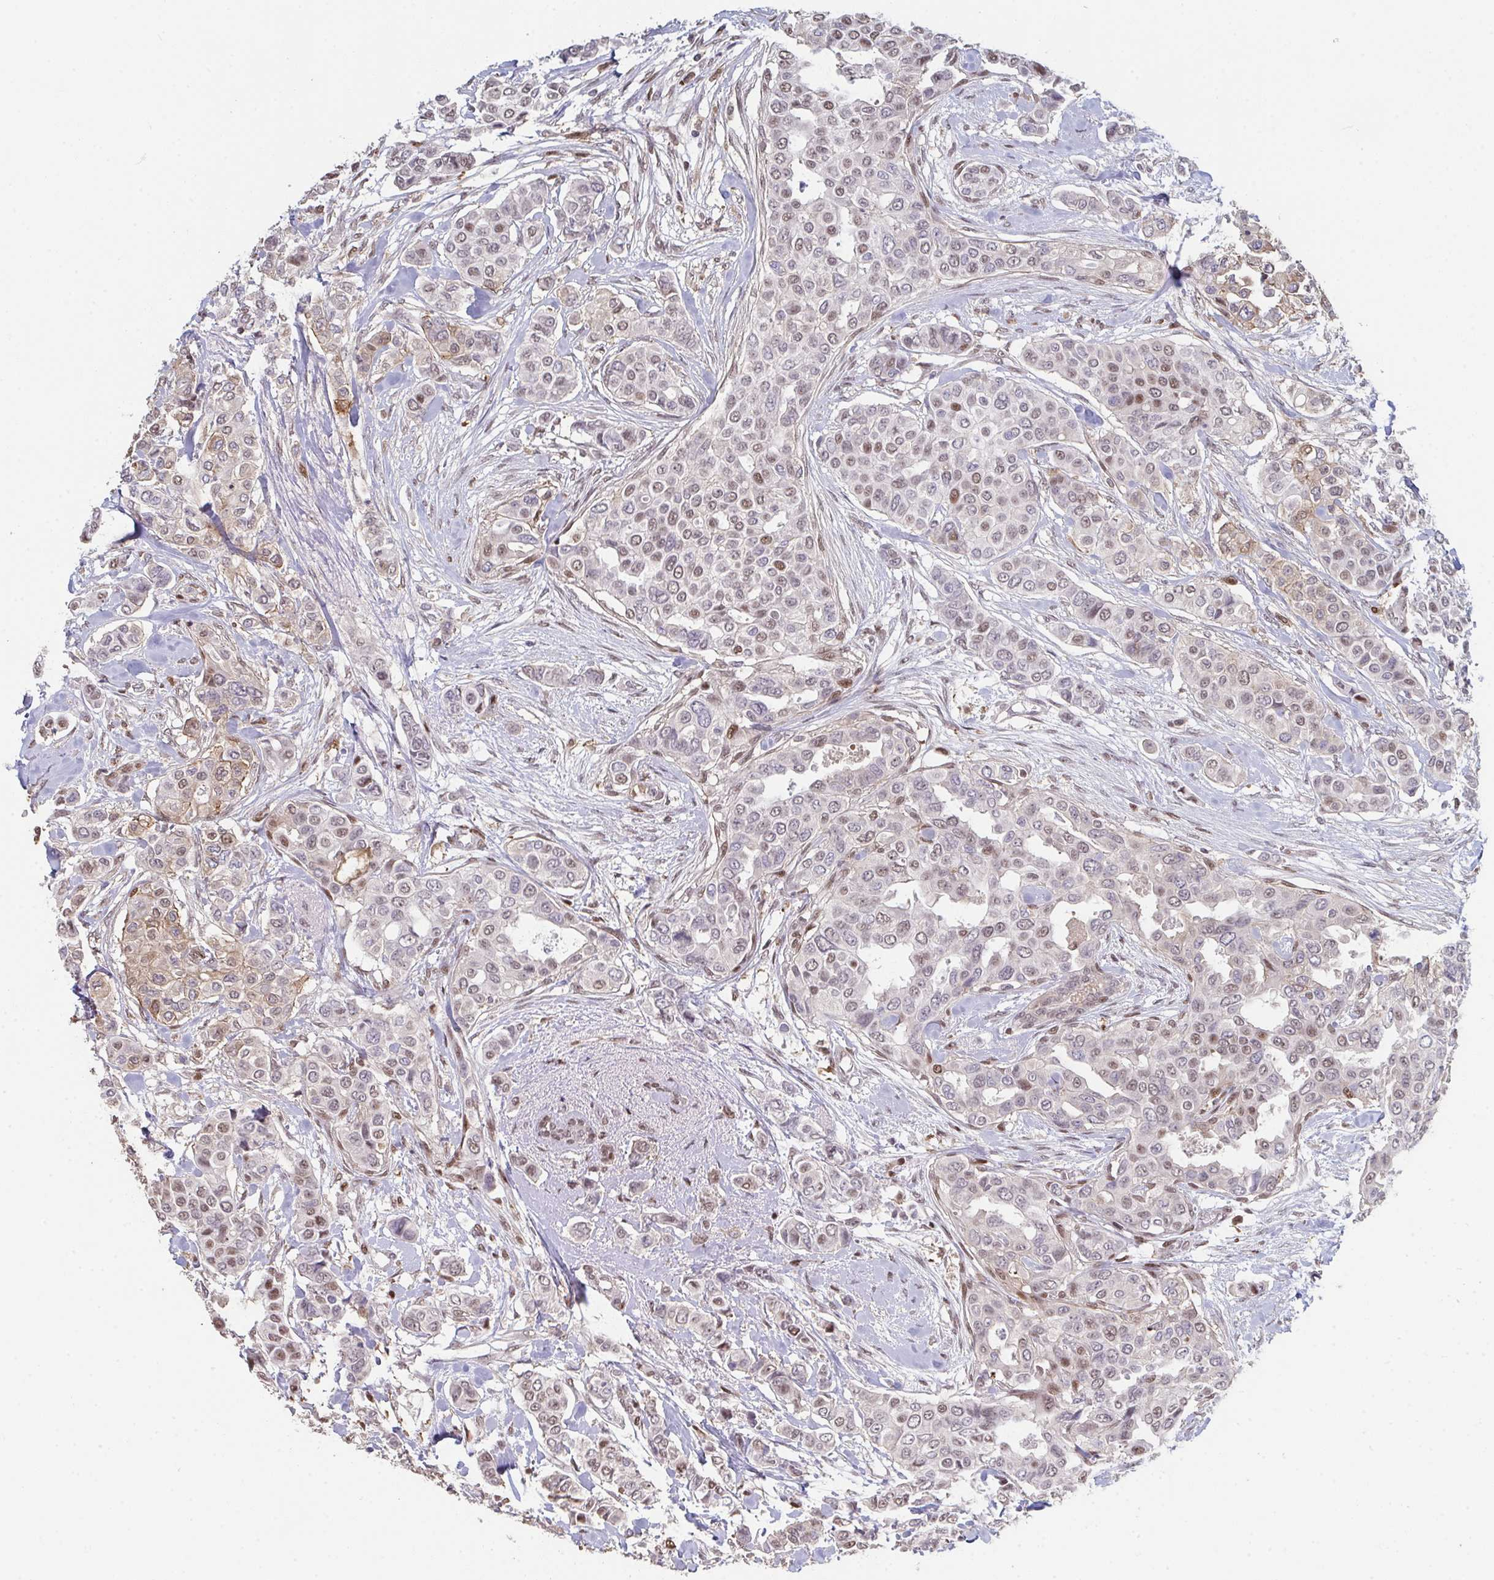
{"staining": {"intensity": "weak", "quantity": "25%-75%", "location": "cytoplasmic/membranous,nuclear"}, "tissue": "breast cancer", "cell_type": "Tumor cells", "image_type": "cancer", "snomed": [{"axis": "morphology", "description": "Lobular carcinoma"}, {"axis": "topography", "description": "Breast"}], "caption": "About 25%-75% of tumor cells in breast cancer exhibit weak cytoplasmic/membranous and nuclear protein staining as visualized by brown immunohistochemical staining.", "gene": "ACD", "patient": {"sex": "female", "age": 51}}